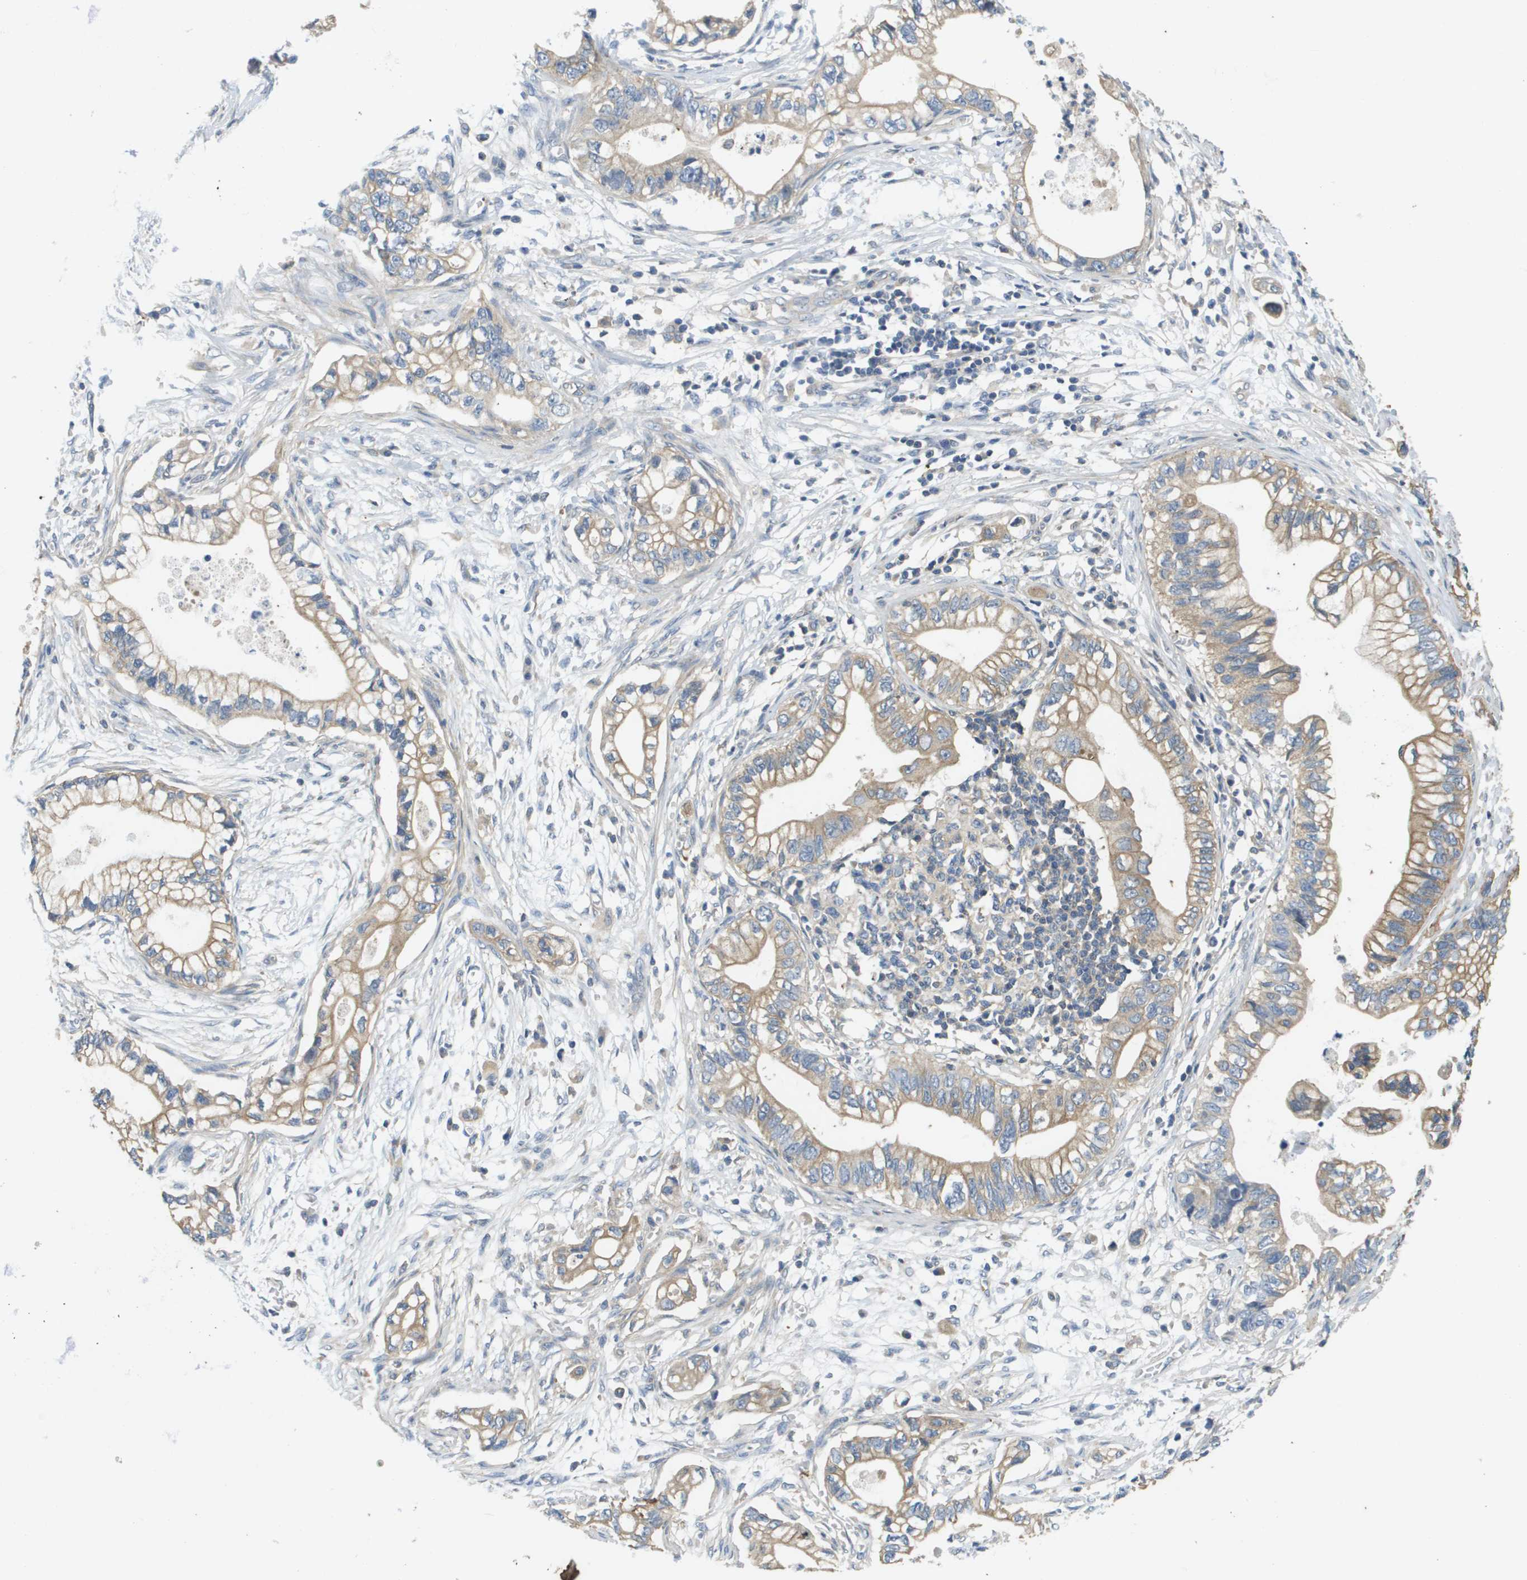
{"staining": {"intensity": "weak", "quantity": ">75%", "location": "cytoplasmic/membranous"}, "tissue": "pancreatic cancer", "cell_type": "Tumor cells", "image_type": "cancer", "snomed": [{"axis": "morphology", "description": "Adenocarcinoma, NOS"}, {"axis": "topography", "description": "Pancreas"}], "caption": "This is an image of immunohistochemistry staining of pancreatic cancer, which shows weak staining in the cytoplasmic/membranous of tumor cells.", "gene": "KRT23", "patient": {"sex": "male", "age": 56}}